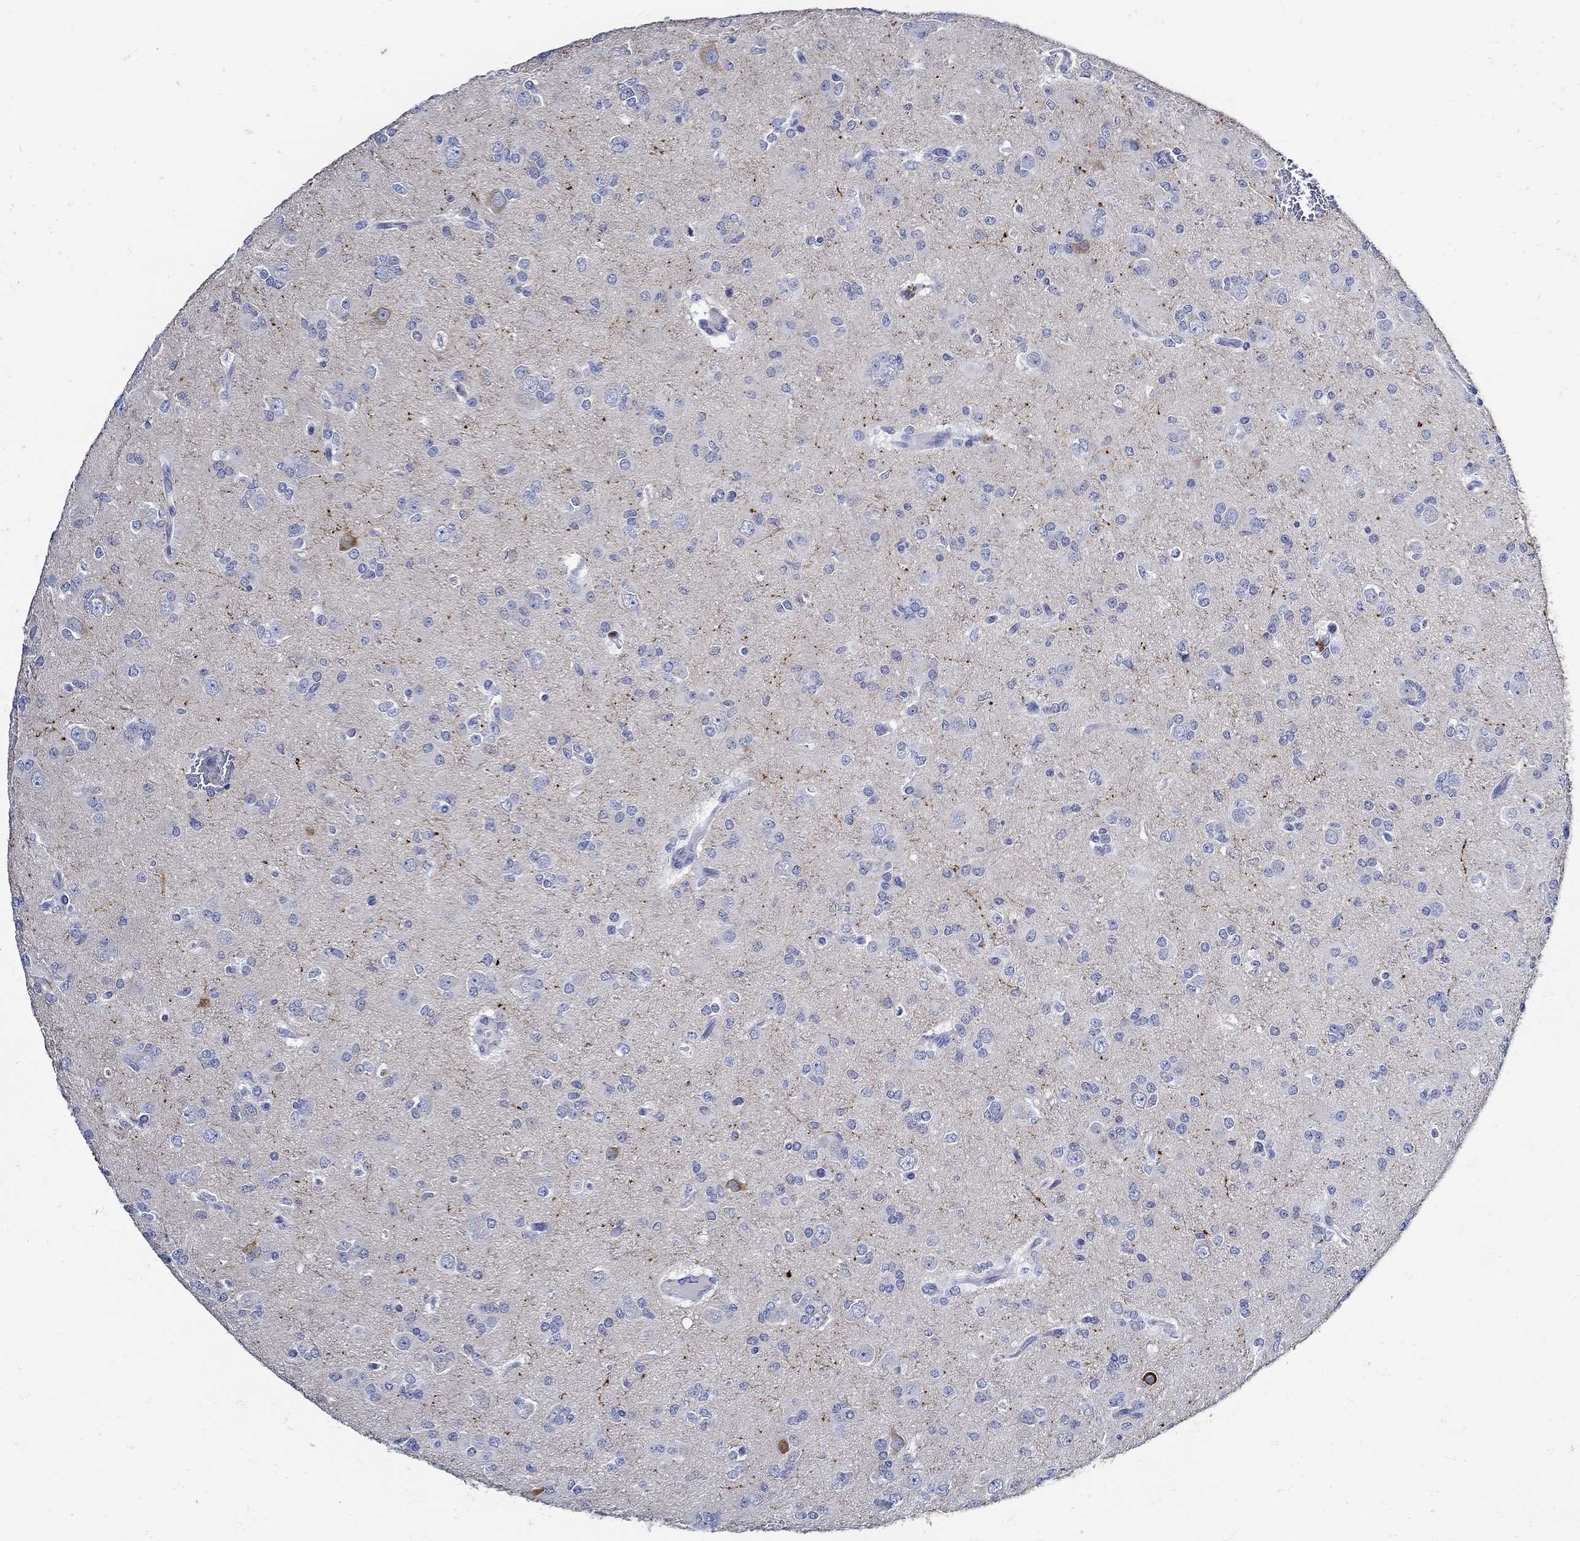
{"staining": {"intensity": "negative", "quantity": "none", "location": "none"}, "tissue": "glioma", "cell_type": "Tumor cells", "image_type": "cancer", "snomed": [{"axis": "morphology", "description": "Glioma, malignant, Low grade"}, {"axis": "topography", "description": "Brain"}], "caption": "DAB immunohistochemical staining of malignant low-grade glioma demonstrates no significant expression in tumor cells.", "gene": "NOS1", "patient": {"sex": "male", "age": 27}}